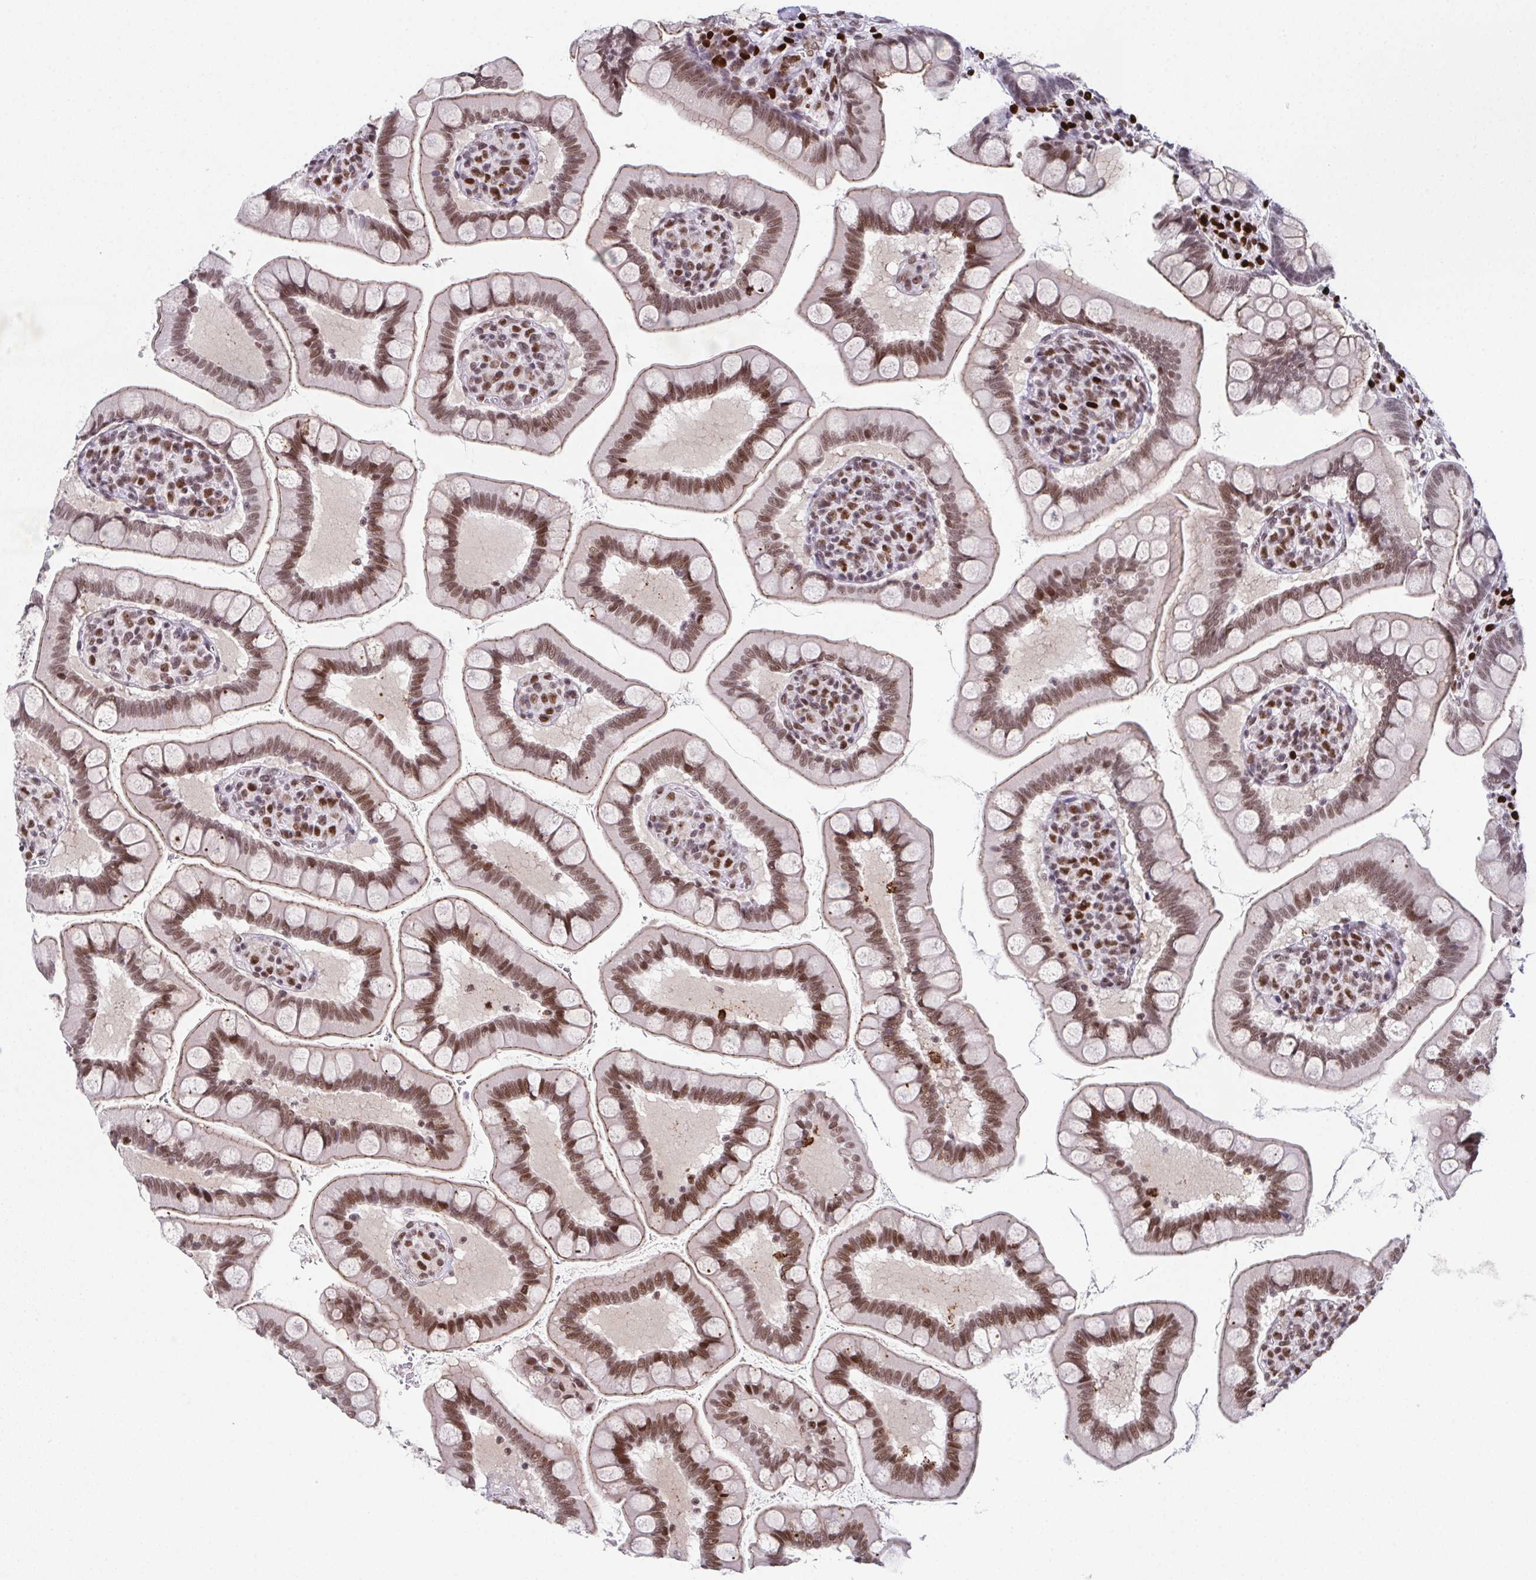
{"staining": {"intensity": "moderate", "quantity": ">75%", "location": "nuclear"}, "tissue": "small intestine", "cell_type": "Glandular cells", "image_type": "normal", "snomed": [{"axis": "morphology", "description": "Normal tissue, NOS"}, {"axis": "topography", "description": "Small intestine"}], "caption": "Moderate nuclear positivity for a protein is appreciated in about >75% of glandular cells of unremarkable small intestine using immunohistochemistry.", "gene": "RB1", "patient": {"sex": "female", "age": 56}}